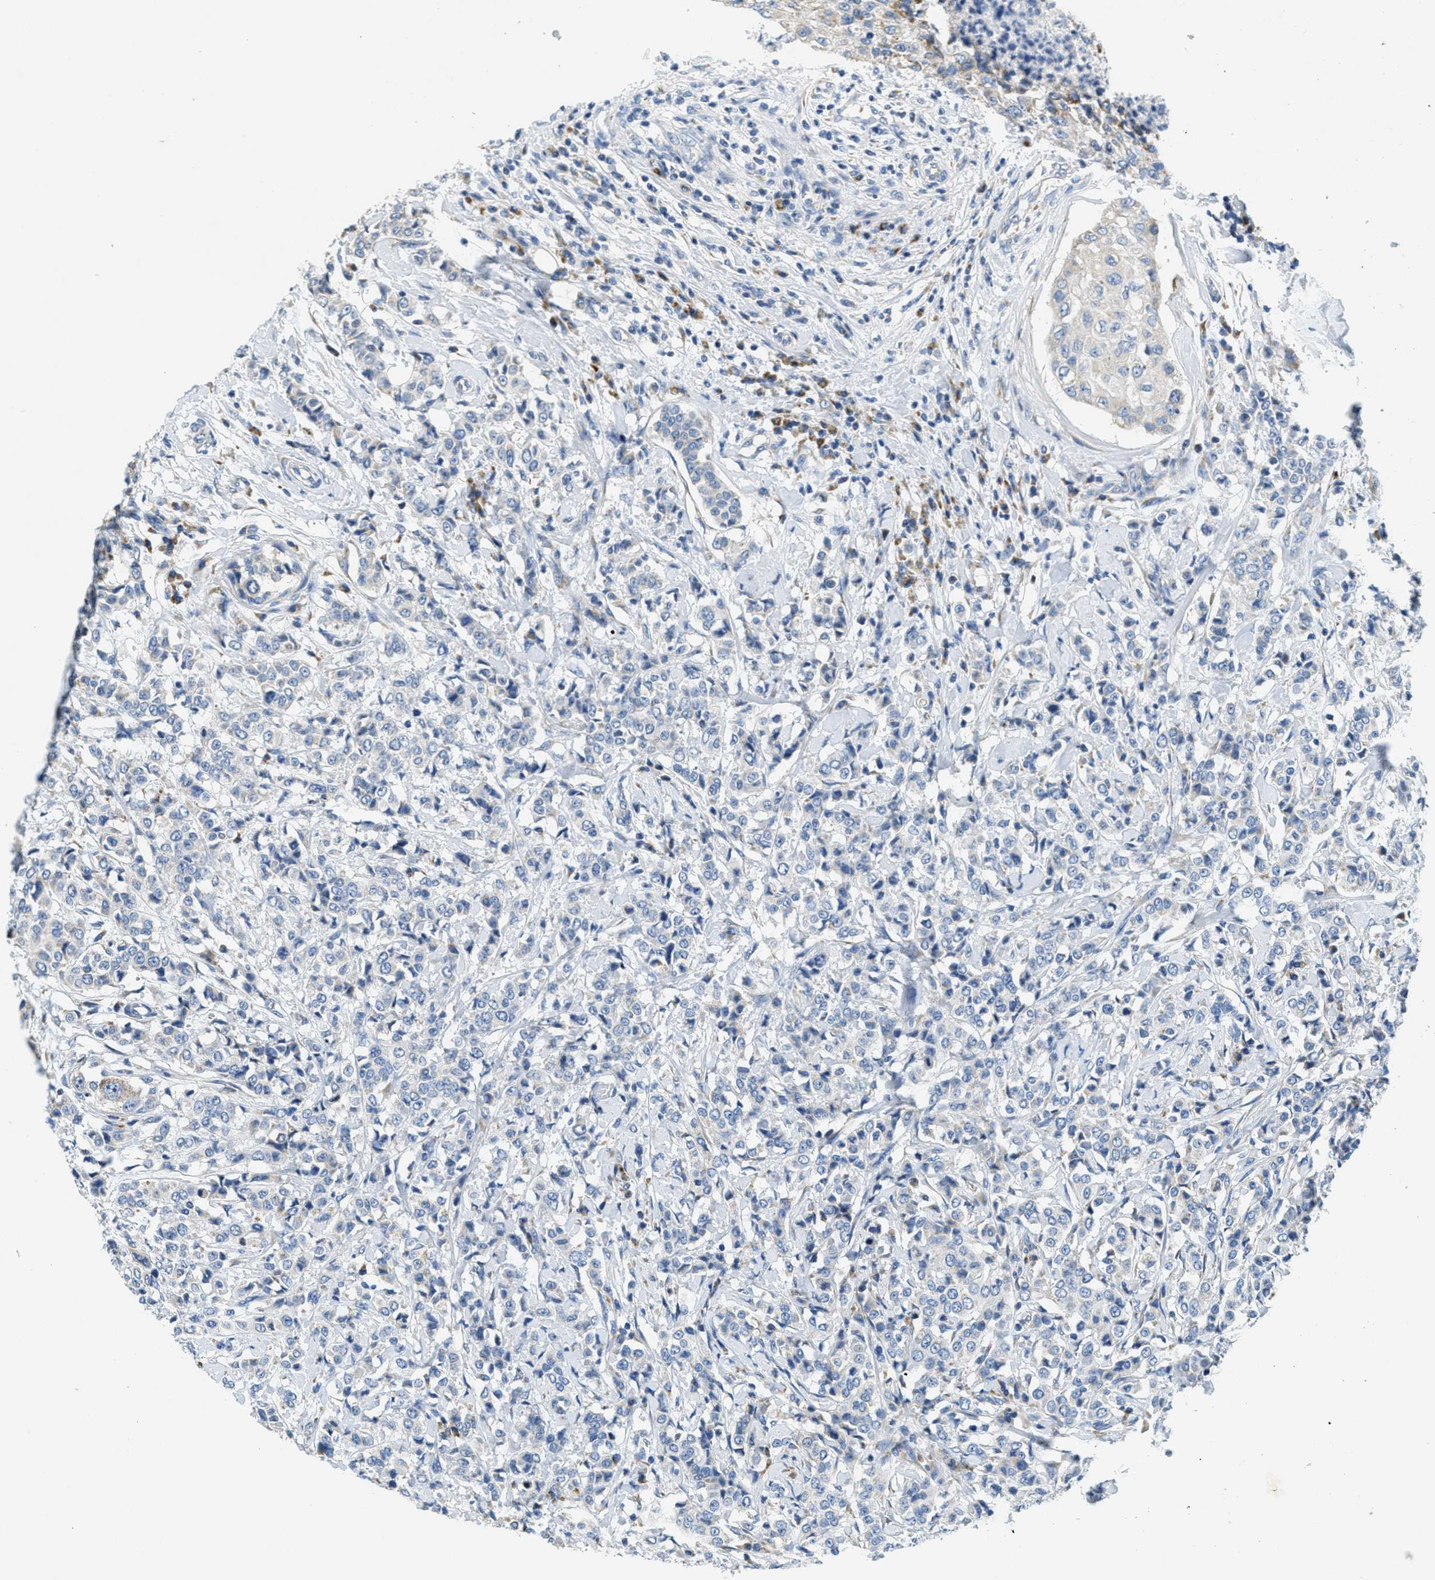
{"staining": {"intensity": "weak", "quantity": "<25%", "location": "cytoplasmic/membranous"}, "tissue": "breast cancer", "cell_type": "Tumor cells", "image_type": "cancer", "snomed": [{"axis": "morphology", "description": "Duct carcinoma"}, {"axis": "topography", "description": "Breast"}], "caption": "Immunohistochemistry (IHC) photomicrograph of human breast cancer (intraductal carcinoma) stained for a protein (brown), which shows no positivity in tumor cells.", "gene": "CA4", "patient": {"sex": "female", "age": 27}}